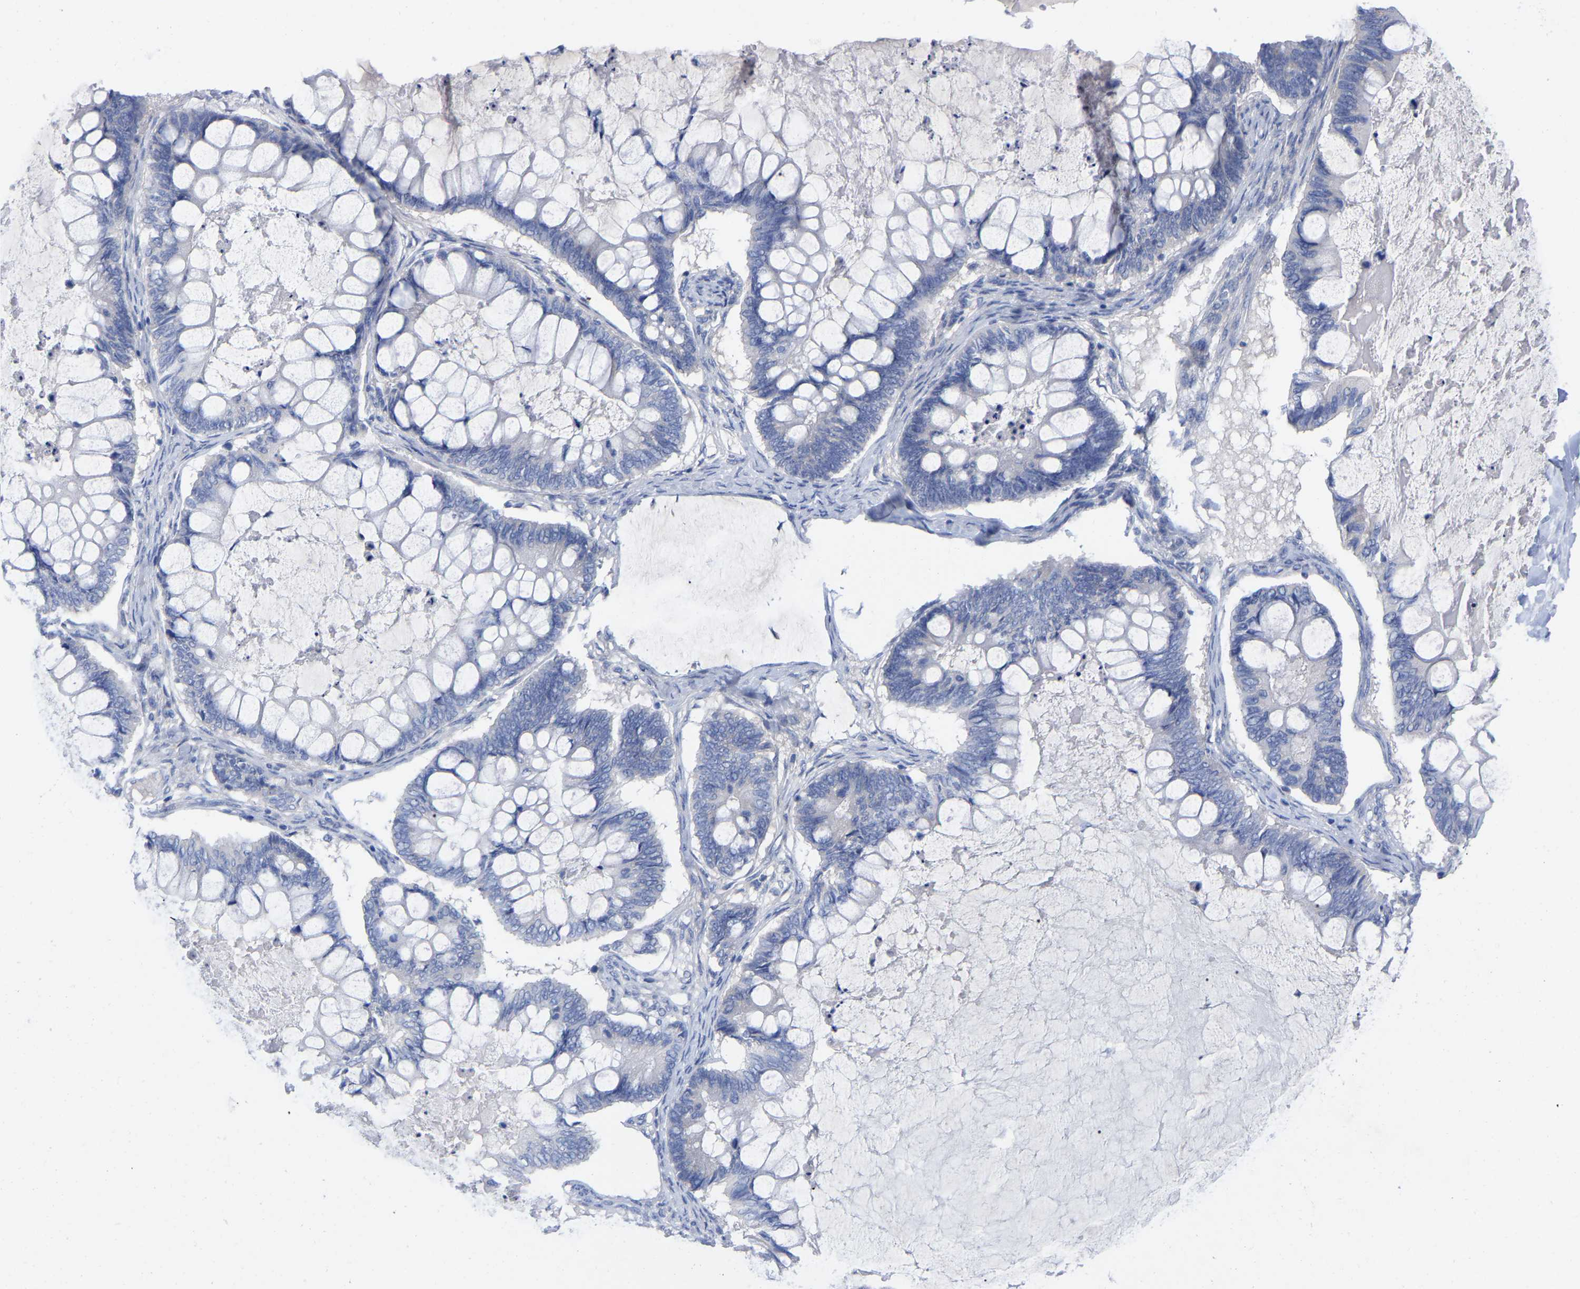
{"staining": {"intensity": "negative", "quantity": "none", "location": "none"}, "tissue": "ovarian cancer", "cell_type": "Tumor cells", "image_type": "cancer", "snomed": [{"axis": "morphology", "description": "Cystadenocarcinoma, mucinous, NOS"}, {"axis": "topography", "description": "Ovary"}], "caption": "Tumor cells show no significant protein expression in ovarian cancer (mucinous cystadenocarcinoma).", "gene": "HAPLN1", "patient": {"sex": "female", "age": 61}}